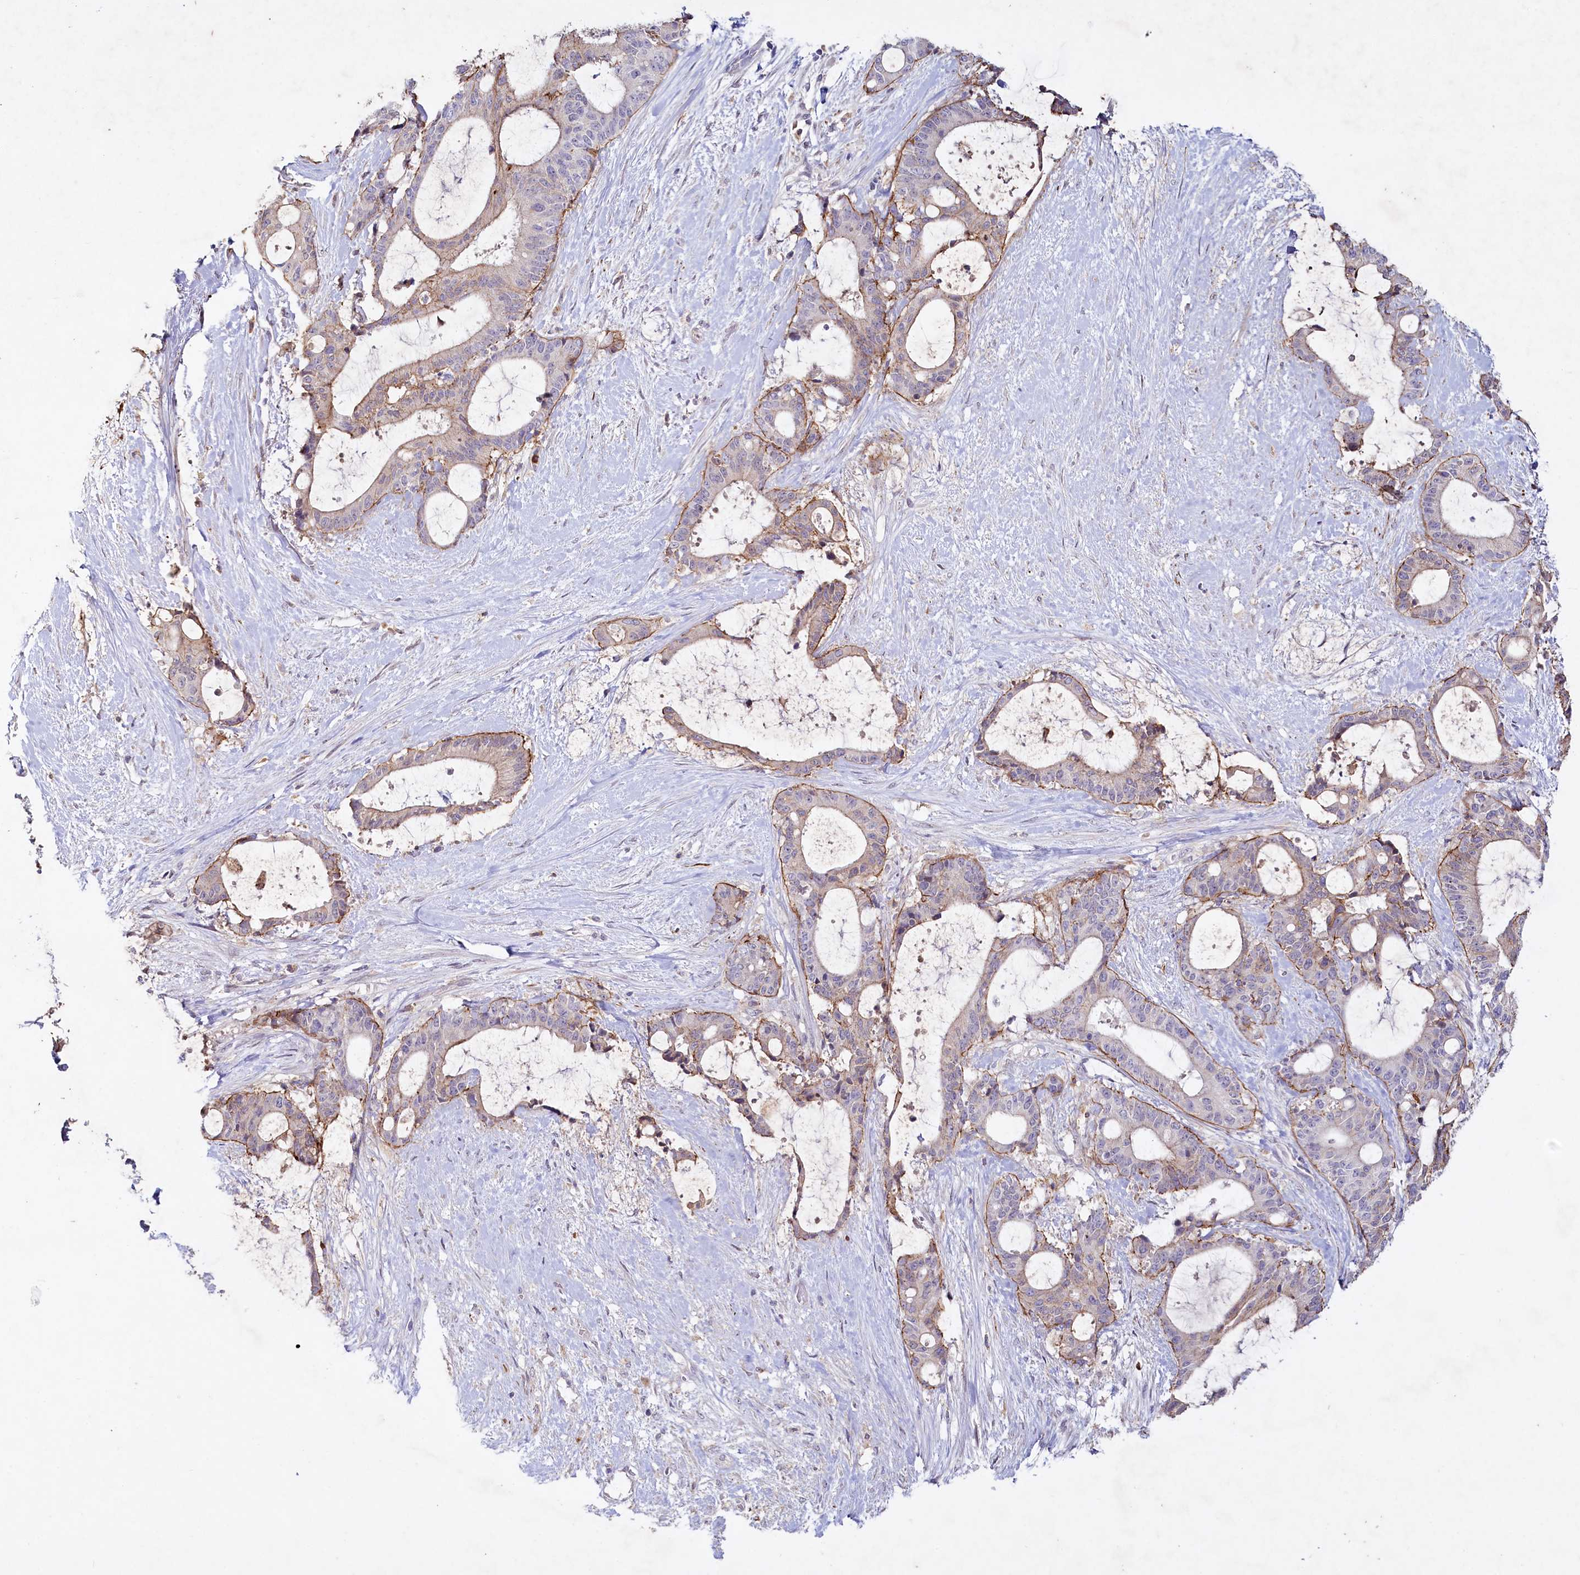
{"staining": {"intensity": "moderate", "quantity": "<25%", "location": "cytoplasmic/membranous"}, "tissue": "liver cancer", "cell_type": "Tumor cells", "image_type": "cancer", "snomed": [{"axis": "morphology", "description": "Normal tissue, NOS"}, {"axis": "morphology", "description": "Cholangiocarcinoma"}, {"axis": "topography", "description": "Liver"}, {"axis": "topography", "description": "Peripheral nerve tissue"}], "caption": "Protein staining of cholangiocarcinoma (liver) tissue shows moderate cytoplasmic/membranous expression in approximately <25% of tumor cells.", "gene": "ALDH3B1", "patient": {"sex": "female", "age": 73}}